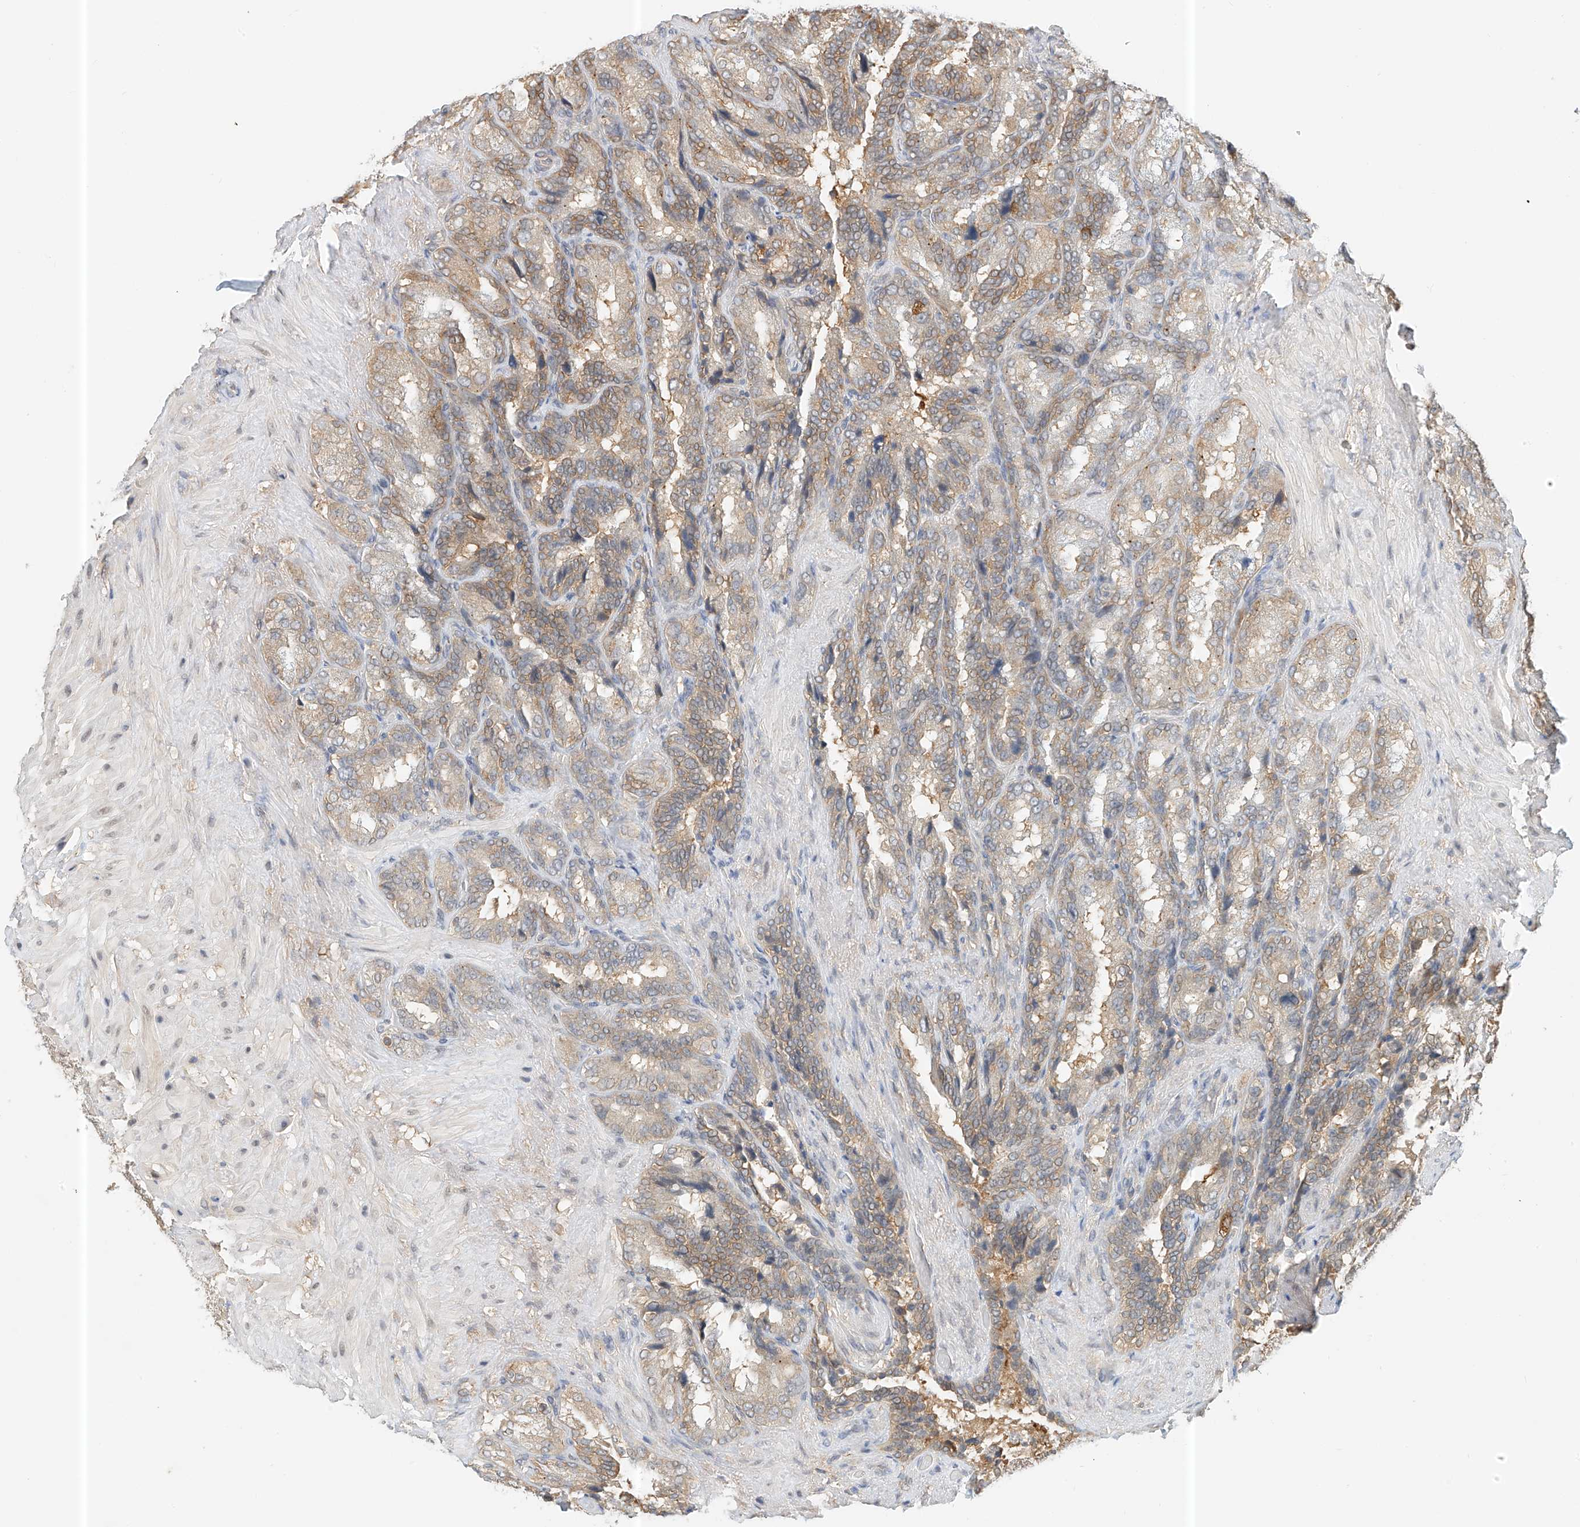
{"staining": {"intensity": "moderate", "quantity": "25%-75%", "location": "cytoplasmic/membranous"}, "tissue": "seminal vesicle", "cell_type": "Glandular cells", "image_type": "normal", "snomed": [{"axis": "morphology", "description": "Normal tissue, NOS"}, {"axis": "topography", "description": "Seminal veicle"}, {"axis": "topography", "description": "Peripheral nerve tissue"}], "caption": "Protein staining of unremarkable seminal vesicle demonstrates moderate cytoplasmic/membranous staining in approximately 25%-75% of glandular cells.", "gene": "PPA2", "patient": {"sex": "male", "age": 63}}